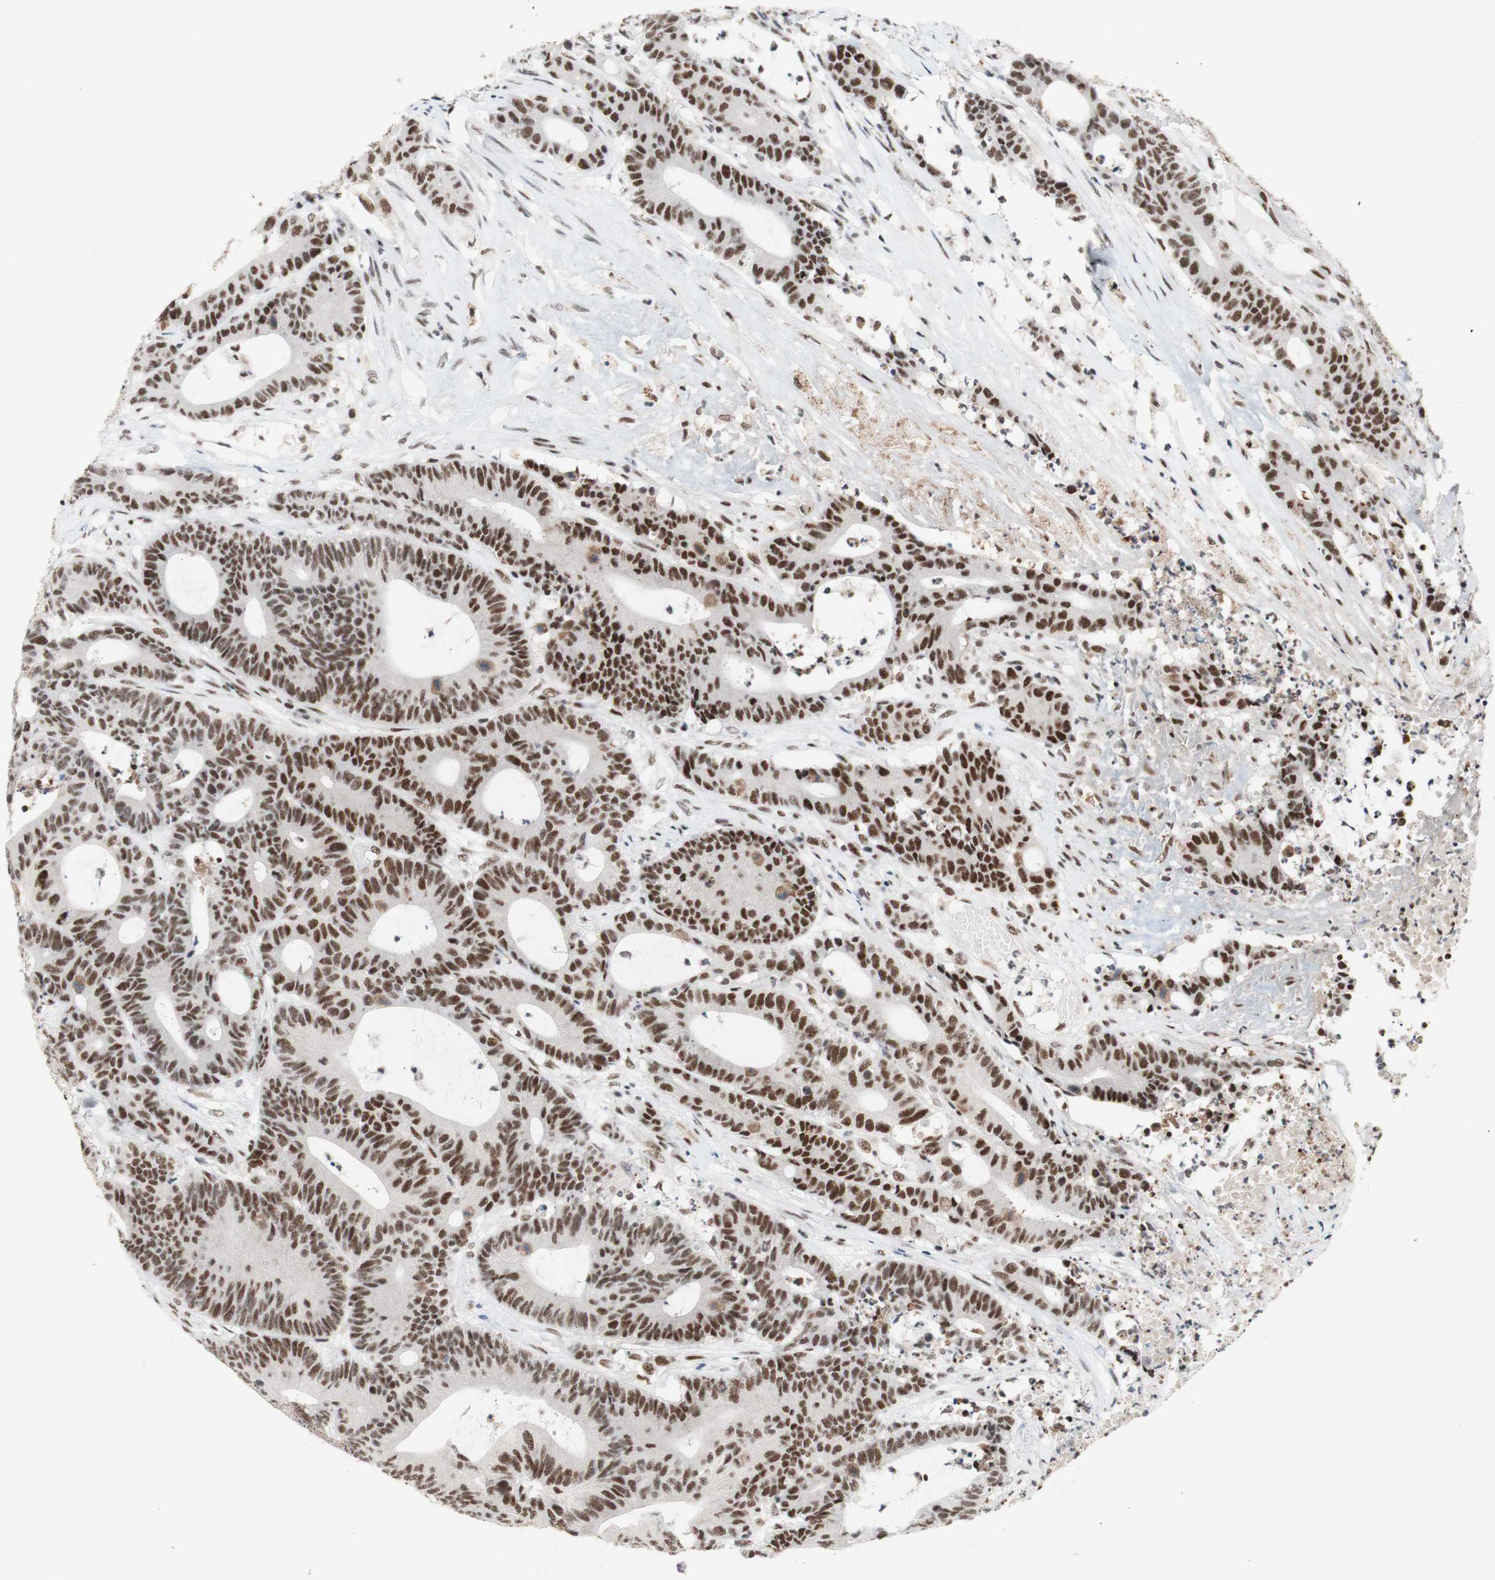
{"staining": {"intensity": "strong", "quantity": ">75%", "location": "nuclear"}, "tissue": "colorectal cancer", "cell_type": "Tumor cells", "image_type": "cancer", "snomed": [{"axis": "morphology", "description": "Adenocarcinoma, NOS"}, {"axis": "topography", "description": "Colon"}], "caption": "Immunohistochemical staining of human colorectal cancer (adenocarcinoma) shows high levels of strong nuclear protein positivity in approximately >75% of tumor cells.", "gene": "PRPF19", "patient": {"sex": "female", "age": 84}}